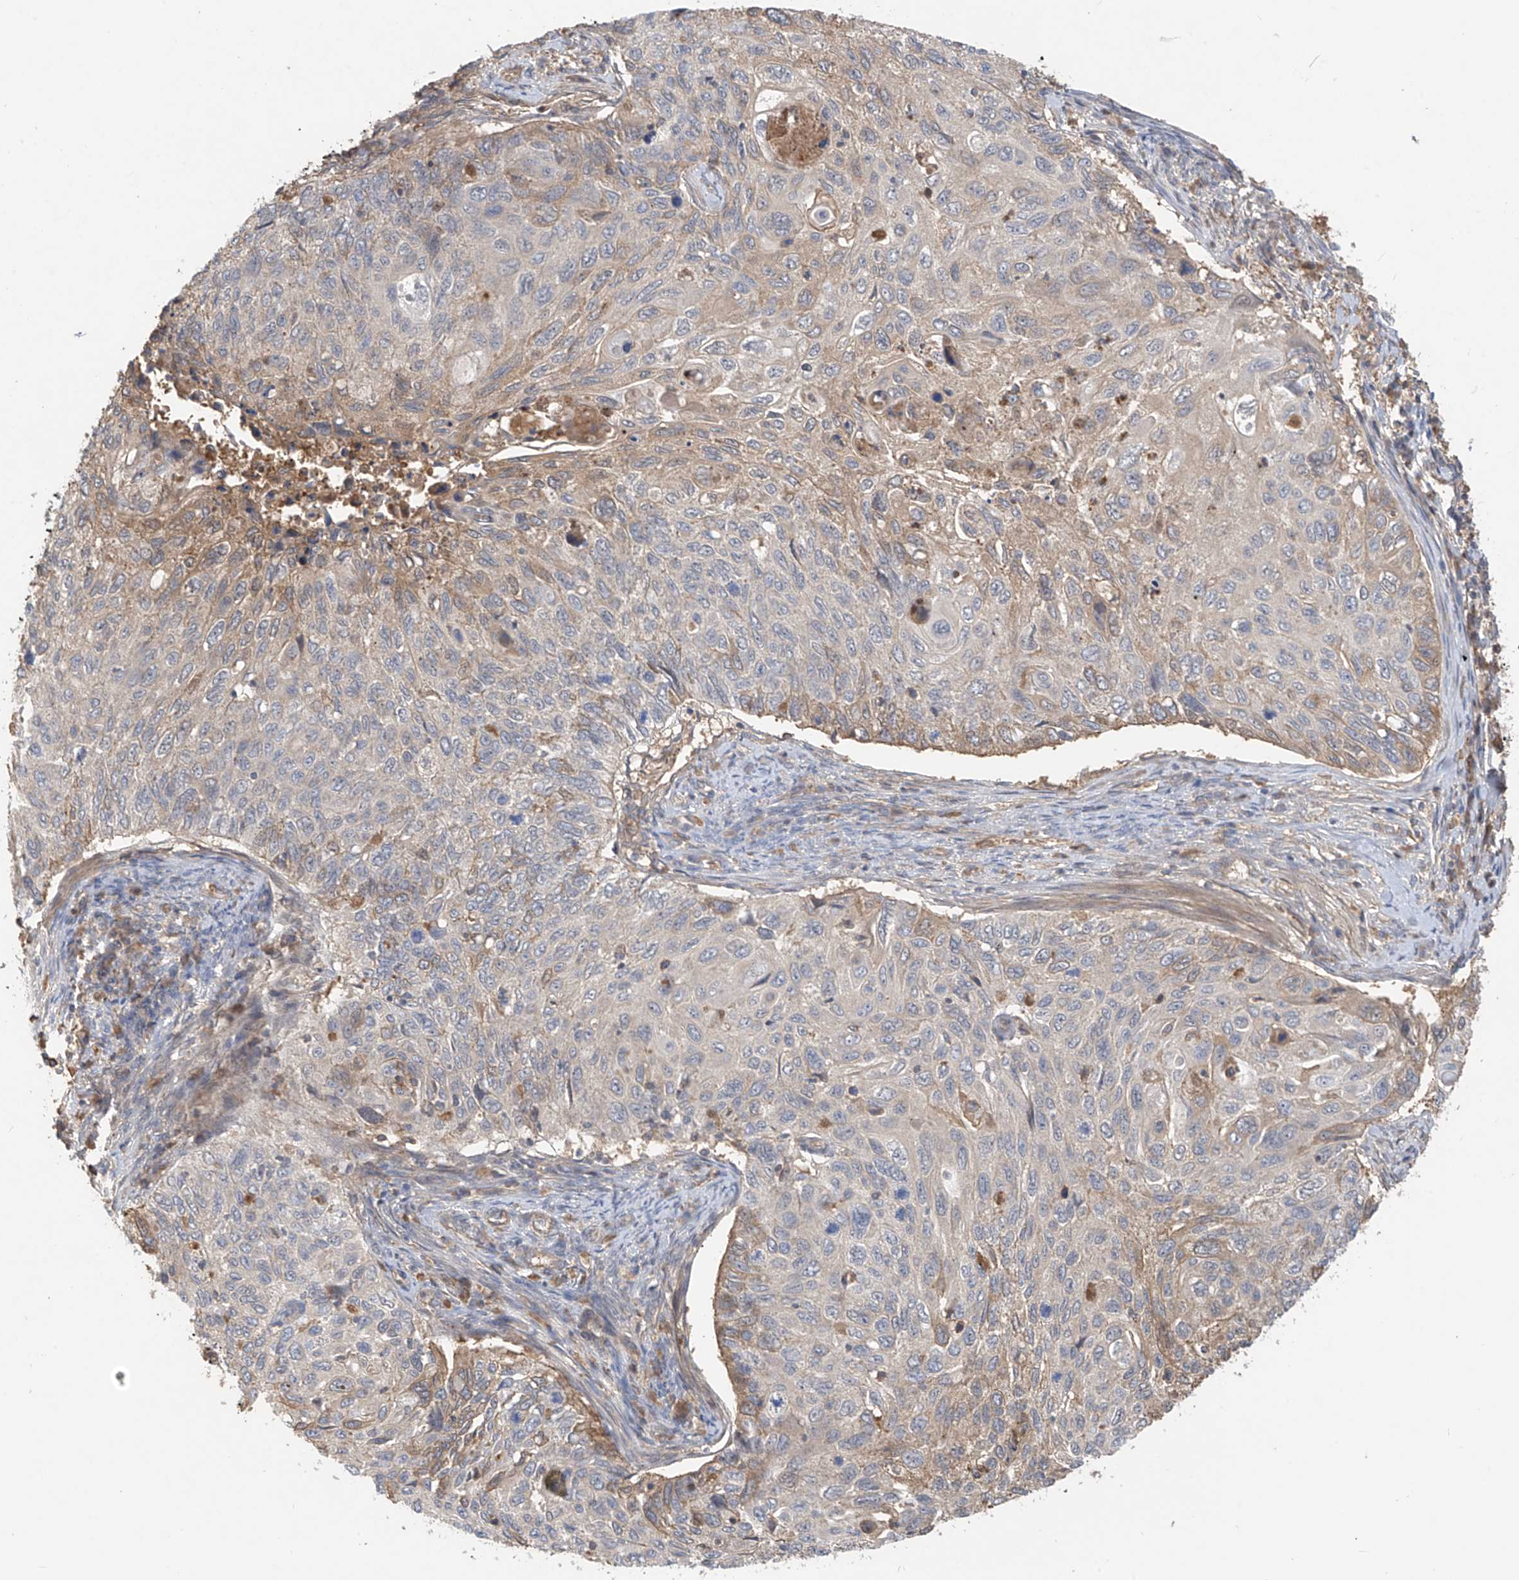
{"staining": {"intensity": "moderate", "quantity": "<25%", "location": "cytoplasmic/membranous"}, "tissue": "cervical cancer", "cell_type": "Tumor cells", "image_type": "cancer", "snomed": [{"axis": "morphology", "description": "Squamous cell carcinoma, NOS"}, {"axis": "topography", "description": "Cervix"}], "caption": "Immunohistochemical staining of human cervical squamous cell carcinoma displays moderate cytoplasmic/membranous protein staining in approximately <25% of tumor cells. (IHC, brightfield microscopy, high magnification).", "gene": "CACNA2D4", "patient": {"sex": "female", "age": 70}}